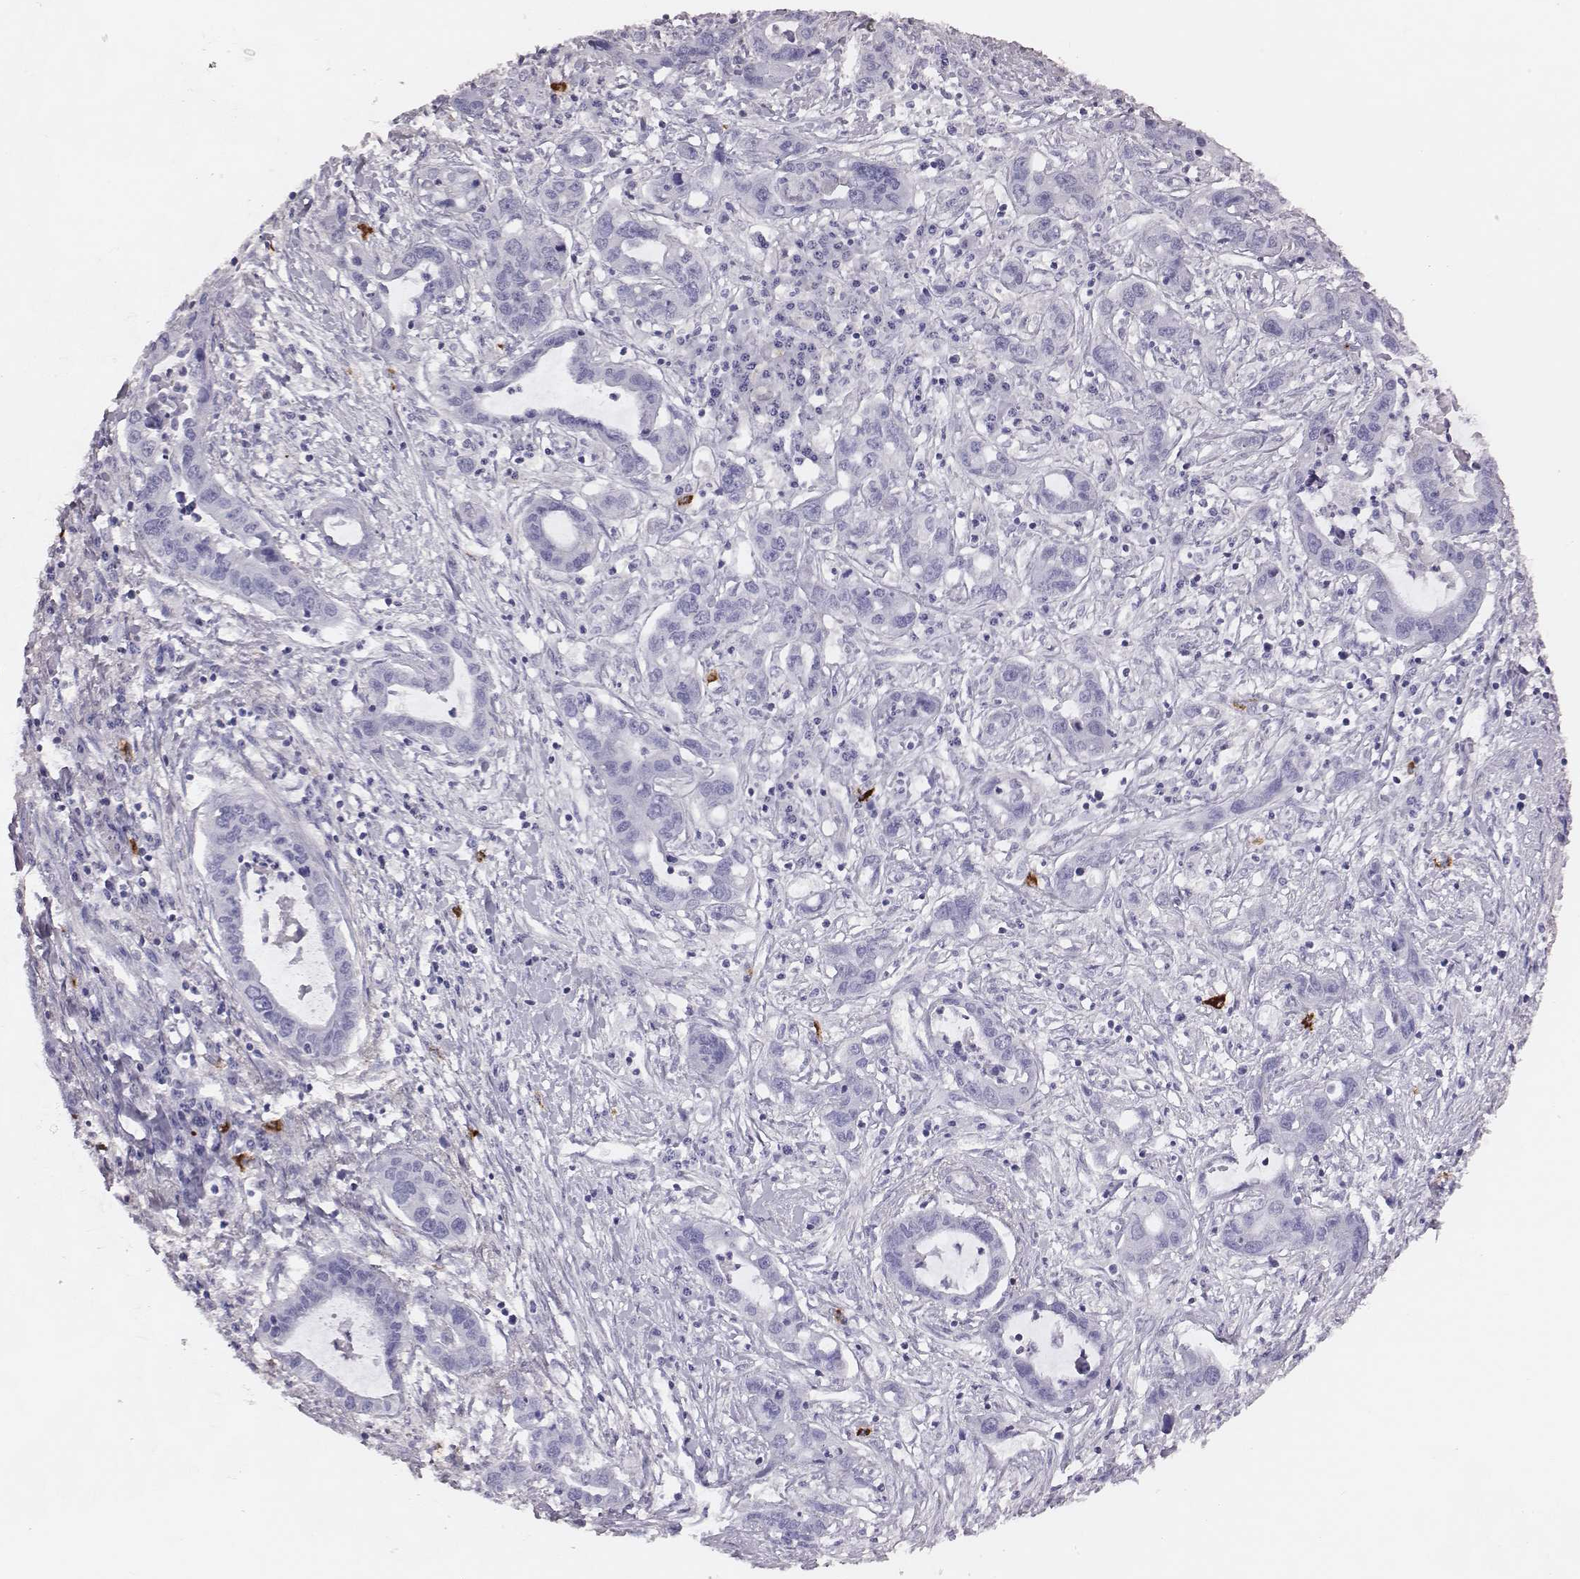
{"staining": {"intensity": "negative", "quantity": "none", "location": "none"}, "tissue": "liver cancer", "cell_type": "Tumor cells", "image_type": "cancer", "snomed": [{"axis": "morphology", "description": "Cholangiocarcinoma"}, {"axis": "topography", "description": "Liver"}], "caption": "An immunohistochemistry histopathology image of cholangiocarcinoma (liver) is shown. There is no staining in tumor cells of cholangiocarcinoma (liver).", "gene": "P2RY10", "patient": {"sex": "male", "age": 58}}